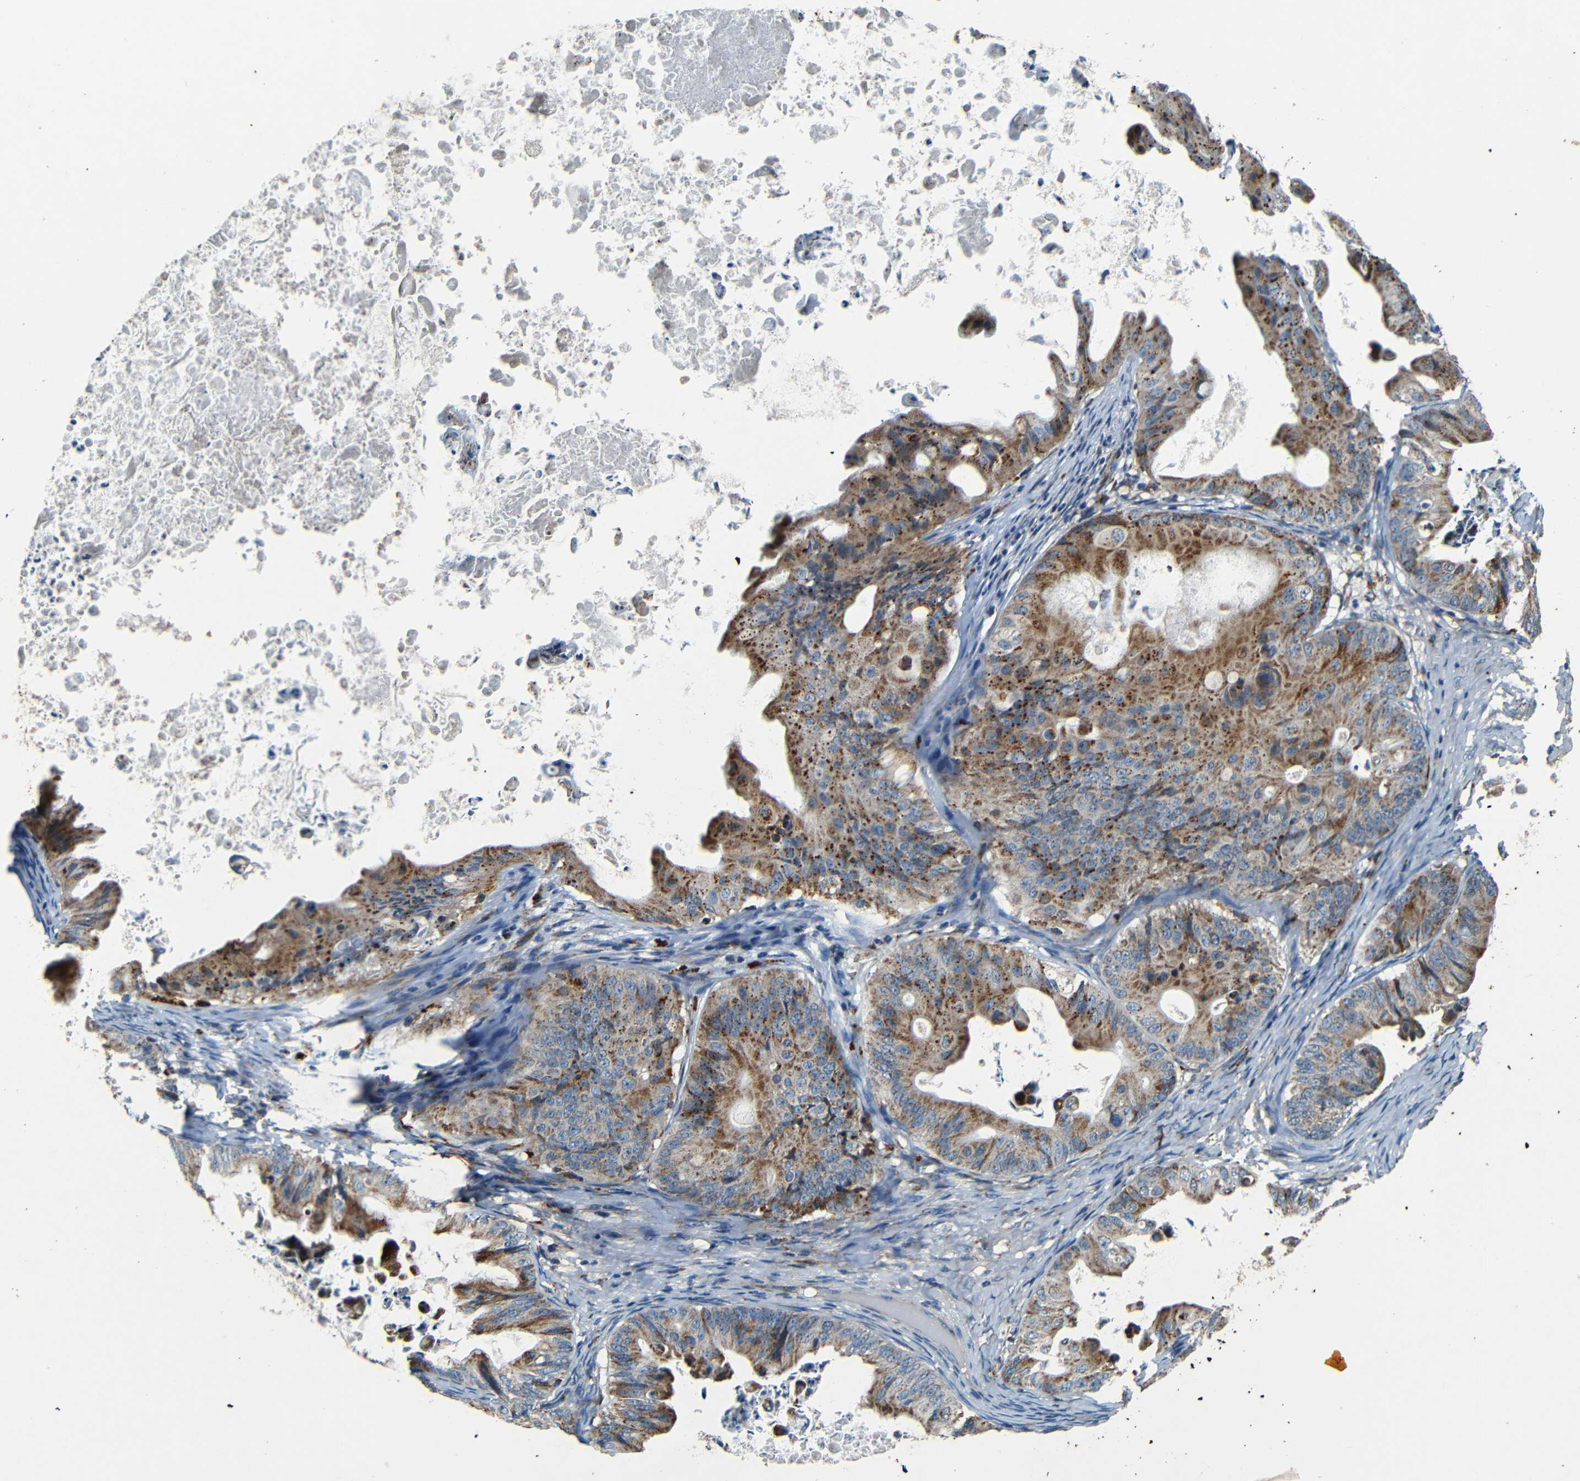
{"staining": {"intensity": "moderate", "quantity": ">75%", "location": "cytoplasmic/membranous"}, "tissue": "ovarian cancer", "cell_type": "Tumor cells", "image_type": "cancer", "snomed": [{"axis": "morphology", "description": "Cystadenocarcinoma, mucinous, NOS"}, {"axis": "topography", "description": "Ovary"}], "caption": "Protein expression analysis of ovarian cancer (mucinous cystadenocarcinoma) shows moderate cytoplasmic/membranous expression in approximately >75% of tumor cells.", "gene": "WSCD2", "patient": {"sex": "female", "age": 37}}